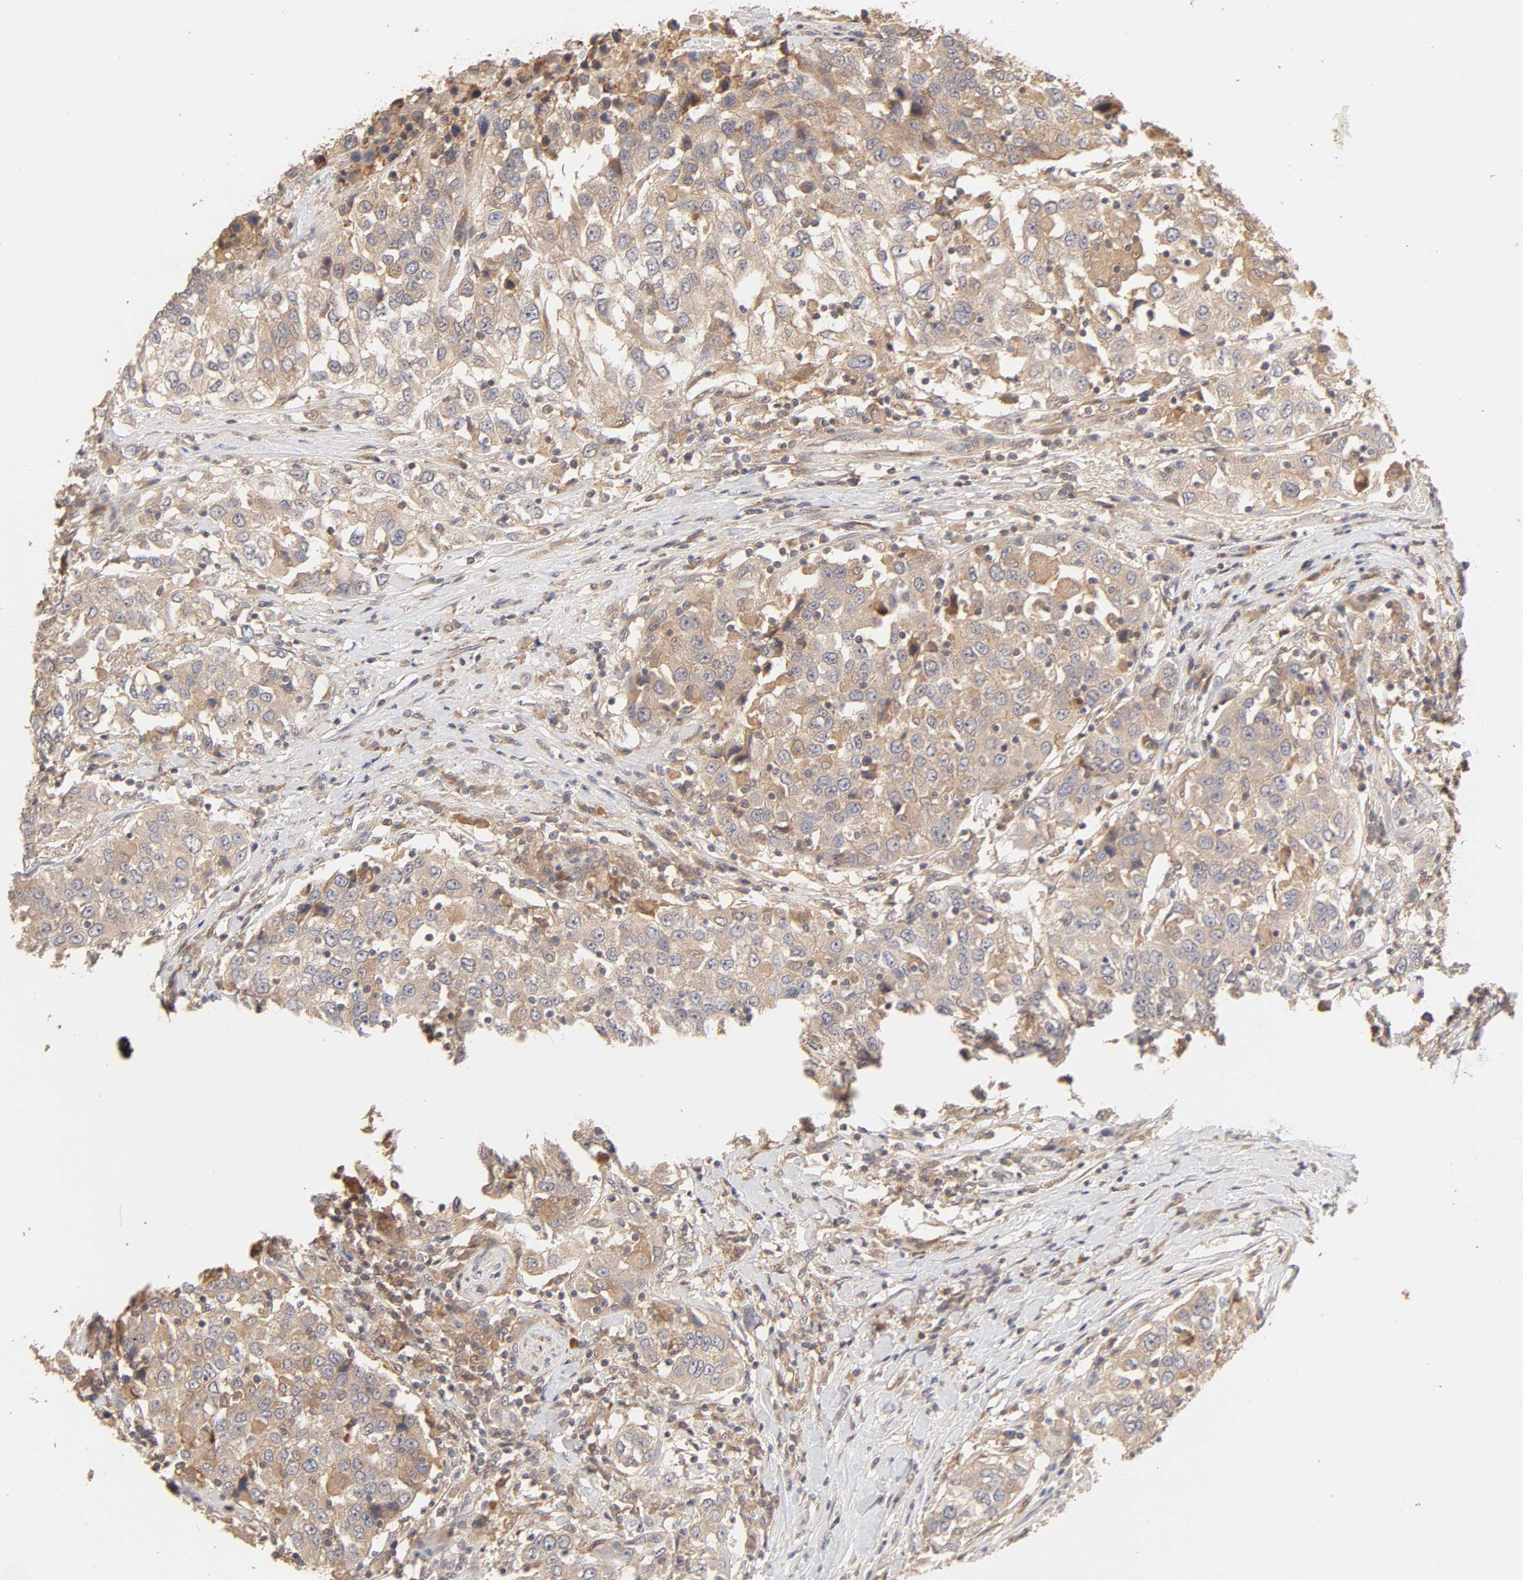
{"staining": {"intensity": "moderate", "quantity": ">75%", "location": "cytoplasmic/membranous"}, "tissue": "urothelial cancer", "cell_type": "Tumor cells", "image_type": "cancer", "snomed": [{"axis": "morphology", "description": "Urothelial carcinoma, High grade"}, {"axis": "topography", "description": "Urinary bladder"}], "caption": "Immunohistochemistry staining of urothelial carcinoma (high-grade), which demonstrates medium levels of moderate cytoplasmic/membranous positivity in approximately >75% of tumor cells indicating moderate cytoplasmic/membranous protein expression. The staining was performed using DAB (brown) for protein detection and nuclei were counterstained in hematoxylin (blue).", "gene": "AP1G2", "patient": {"sex": "female", "age": 80}}